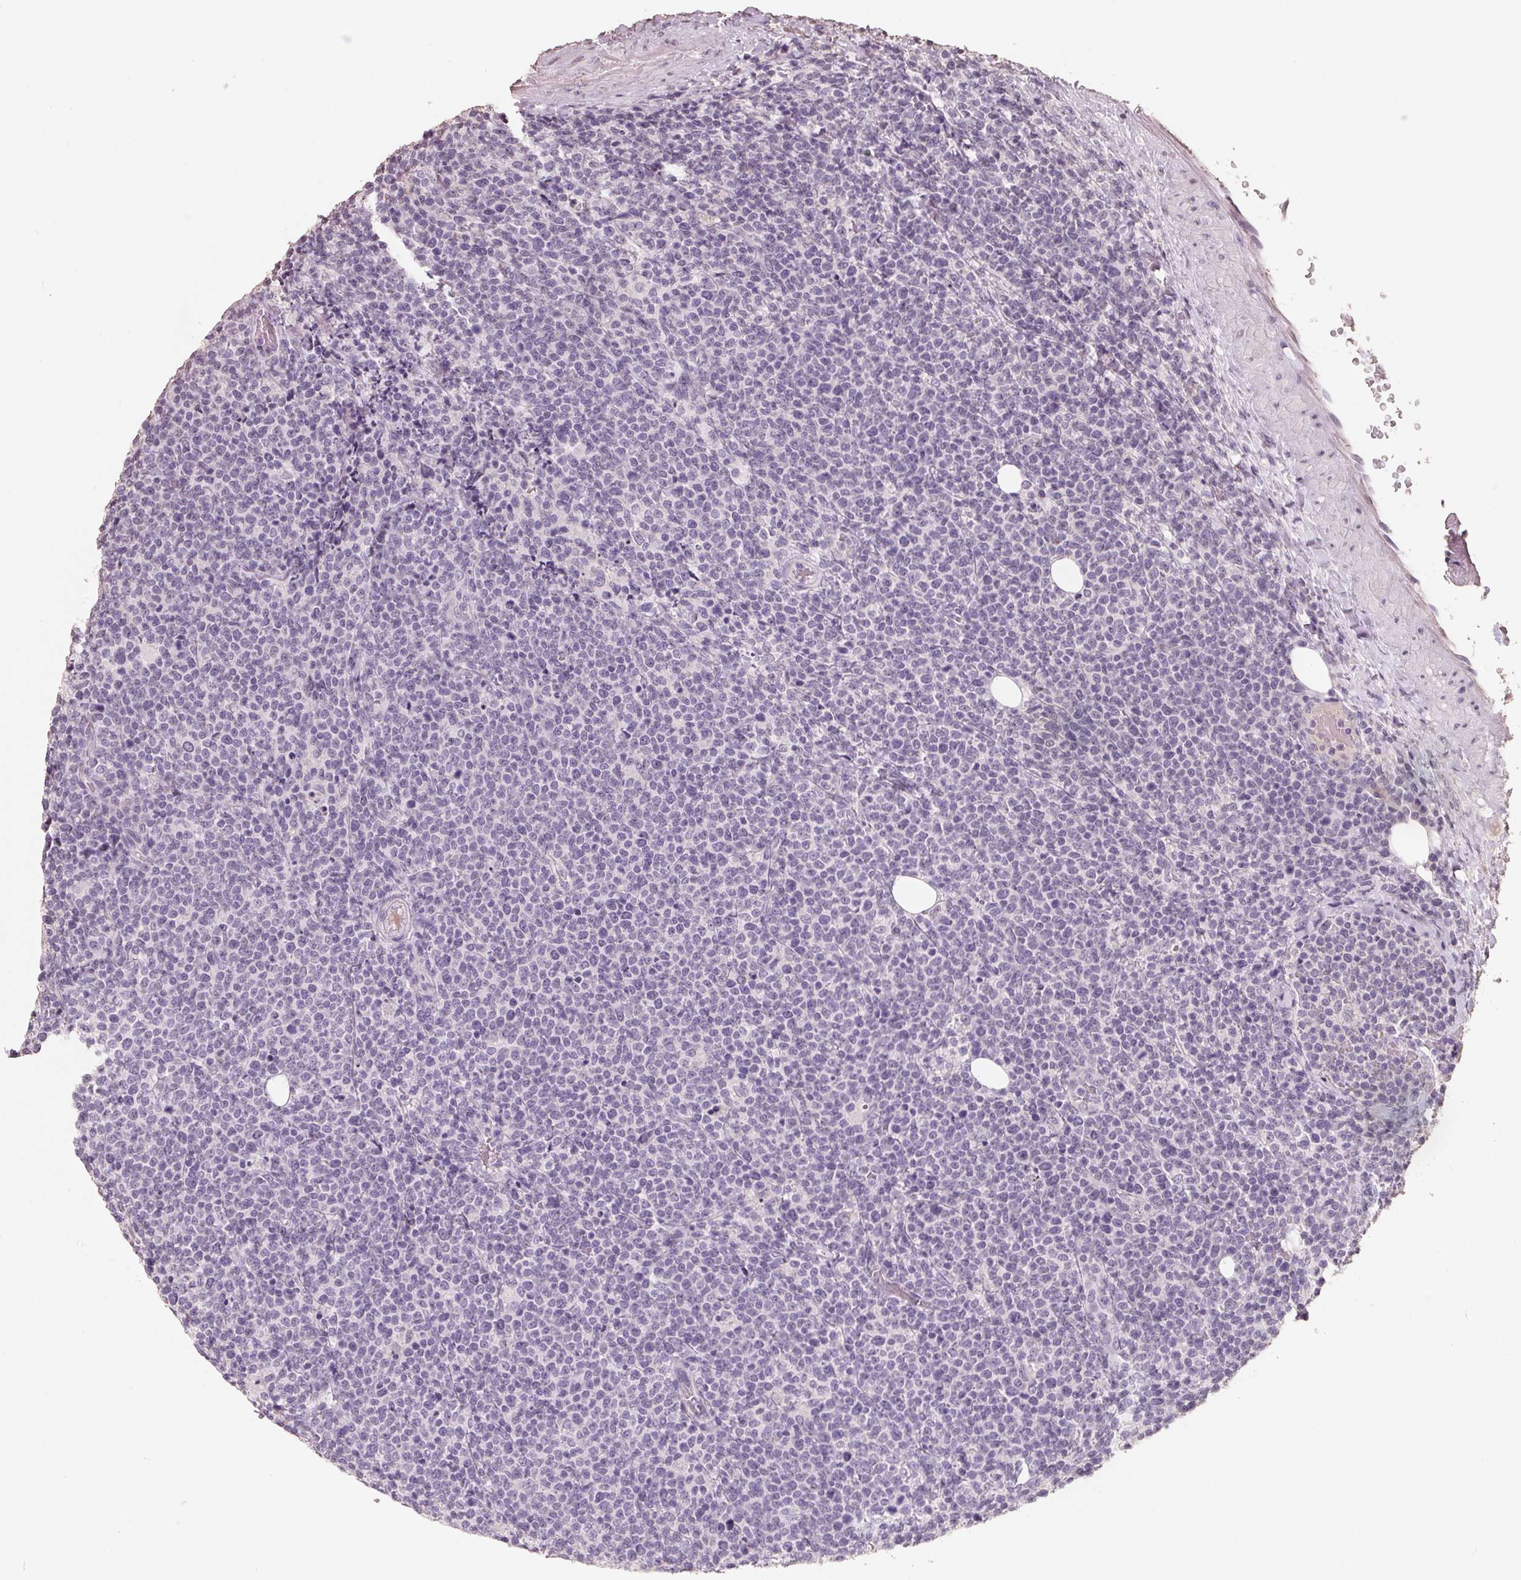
{"staining": {"intensity": "negative", "quantity": "none", "location": "none"}, "tissue": "lymphoma", "cell_type": "Tumor cells", "image_type": "cancer", "snomed": [{"axis": "morphology", "description": "Malignant lymphoma, non-Hodgkin's type, High grade"}, {"axis": "topography", "description": "Lymph node"}], "caption": "Tumor cells are negative for brown protein staining in high-grade malignant lymphoma, non-Hodgkin's type. (DAB (3,3'-diaminobenzidine) immunohistochemistry (IHC), high magnification).", "gene": "FTCD", "patient": {"sex": "male", "age": 61}}